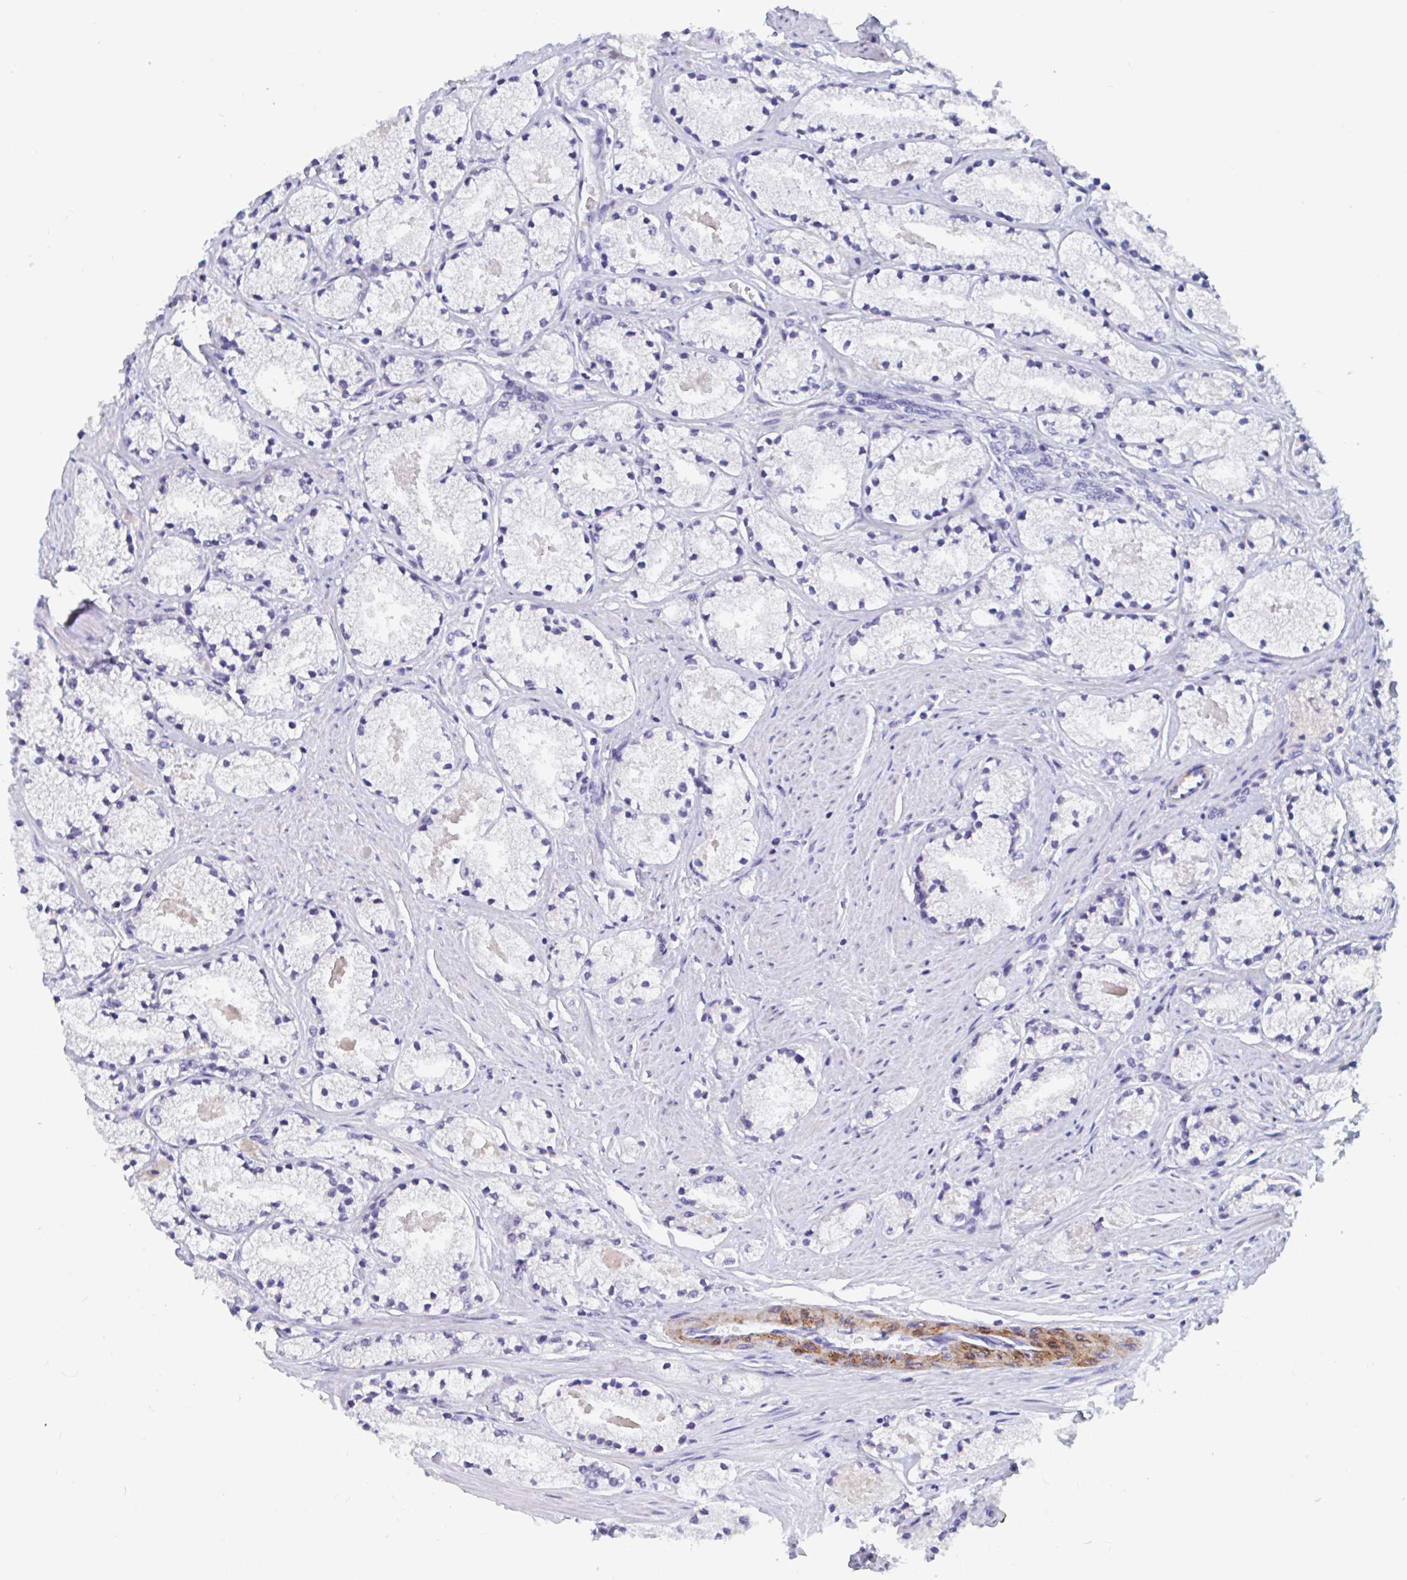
{"staining": {"intensity": "negative", "quantity": "none", "location": "none"}, "tissue": "prostate cancer", "cell_type": "Tumor cells", "image_type": "cancer", "snomed": [{"axis": "morphology", "description": "Adenocarcinoma, High grade"}, {"axis": "topography", "description": "Prostate"}], "caption": "This is a photomicrograph of immunohistochemistry staining of prostate cancer (high-grade adenocarcinoma), which shows no positivity in tumor cells. (Brightfield microscopy of DAB immunohistochemistry (IHC) at high magnification).", "gene": "ZNHIT2", "patient": {"sex": "male", "age": 63}}